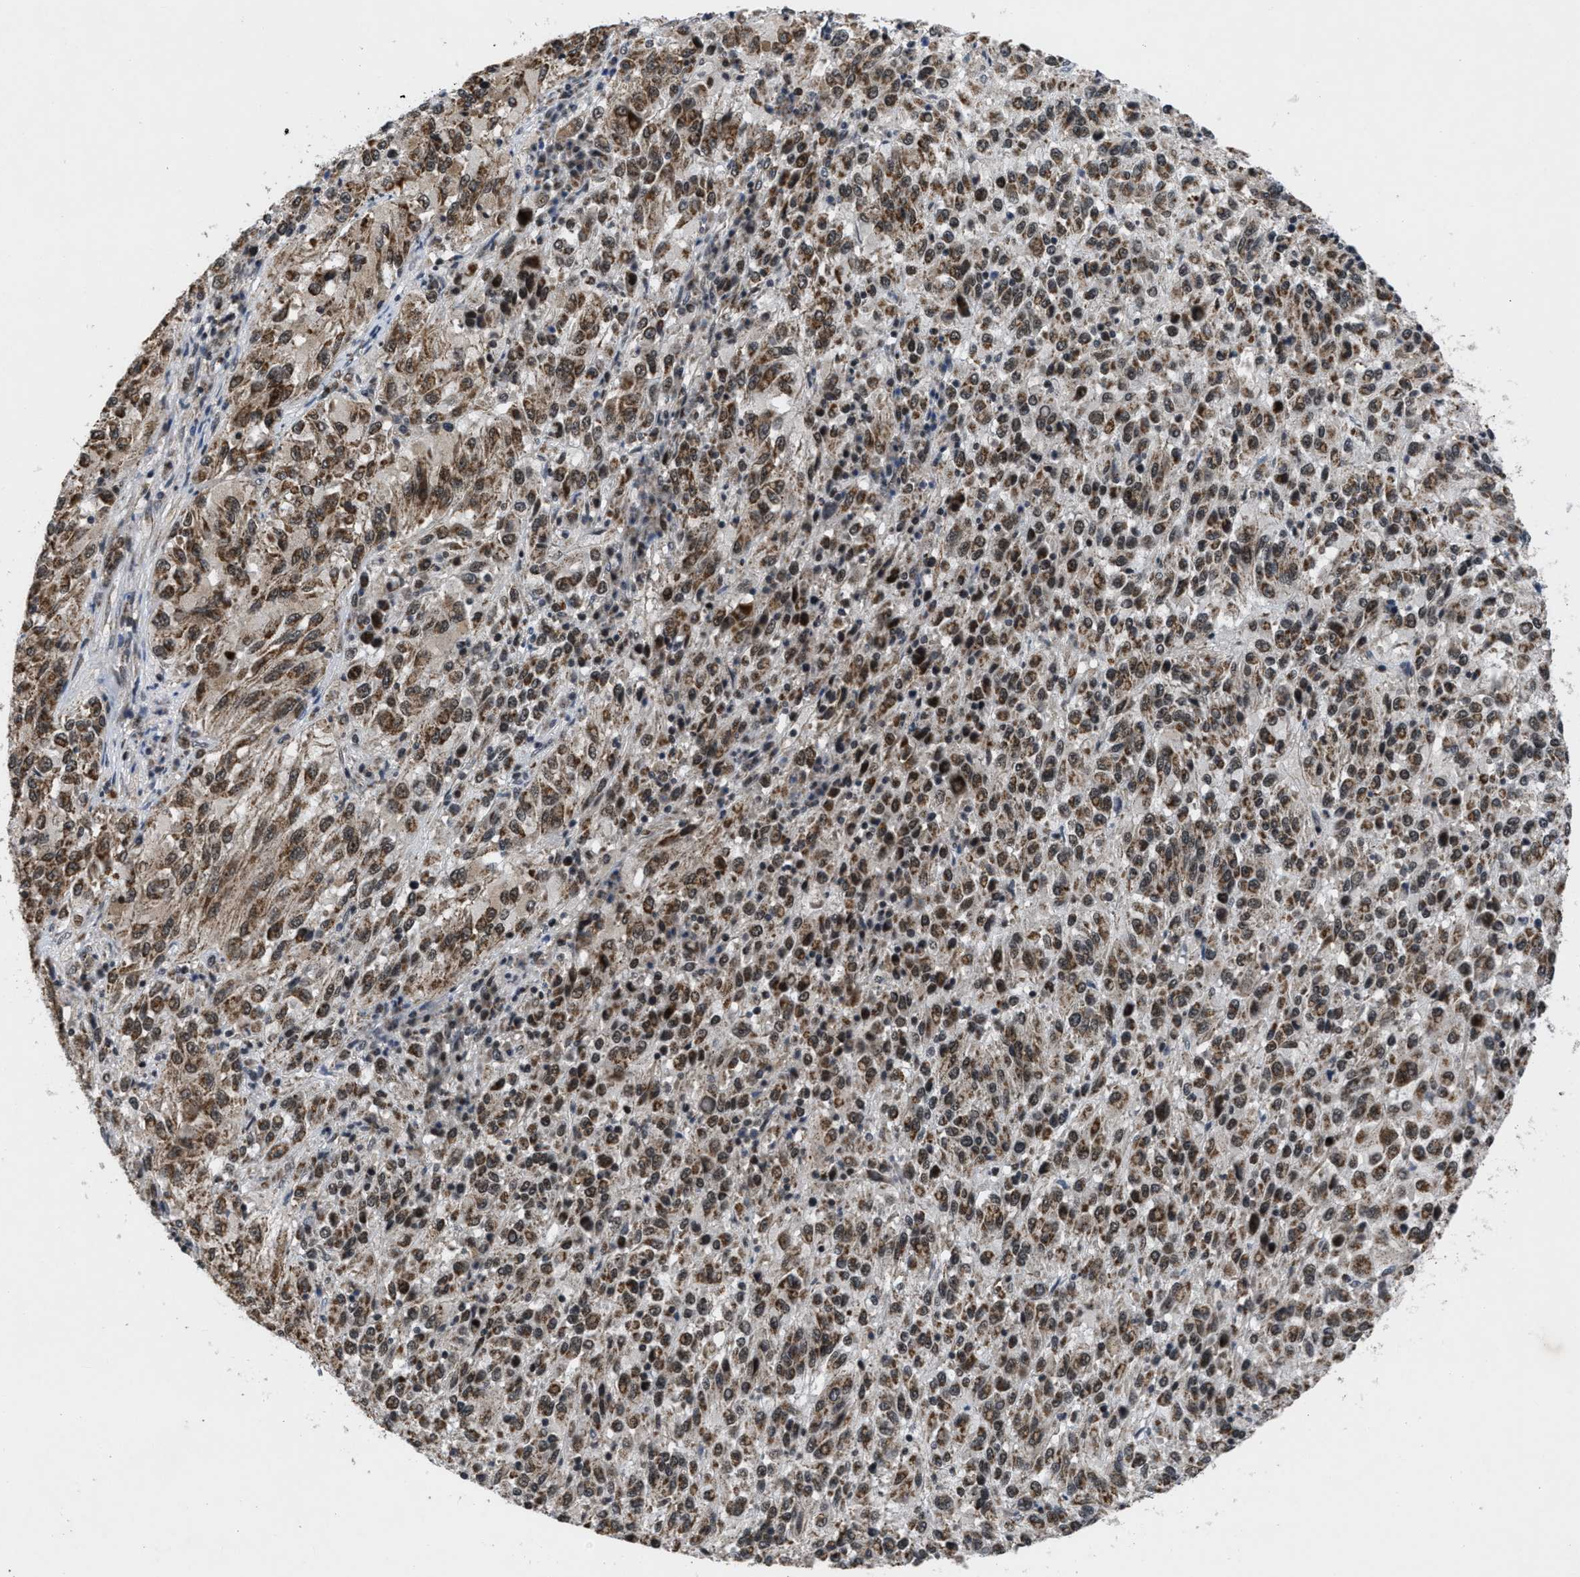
{"staining": {"intensity": "moderate", "quantity": "25%-75%", "location": "nuclear"}, "tissue": "melanoma", "cell_type": "Tumor cells", "image_type": "cancer", "snomed": [{"axis": "morphology", "description": "Malignant melanoma, Metastatic site"}, {"axis": "topography", "description": "Lung"}], "caption": "This is an image of immunohistochemistry staining of melanoma, which shows moderate positivity in the nuclear of tumor cells.", "gene": "ZNHIT1", "patient": {"sex": "male", "age": 64}}